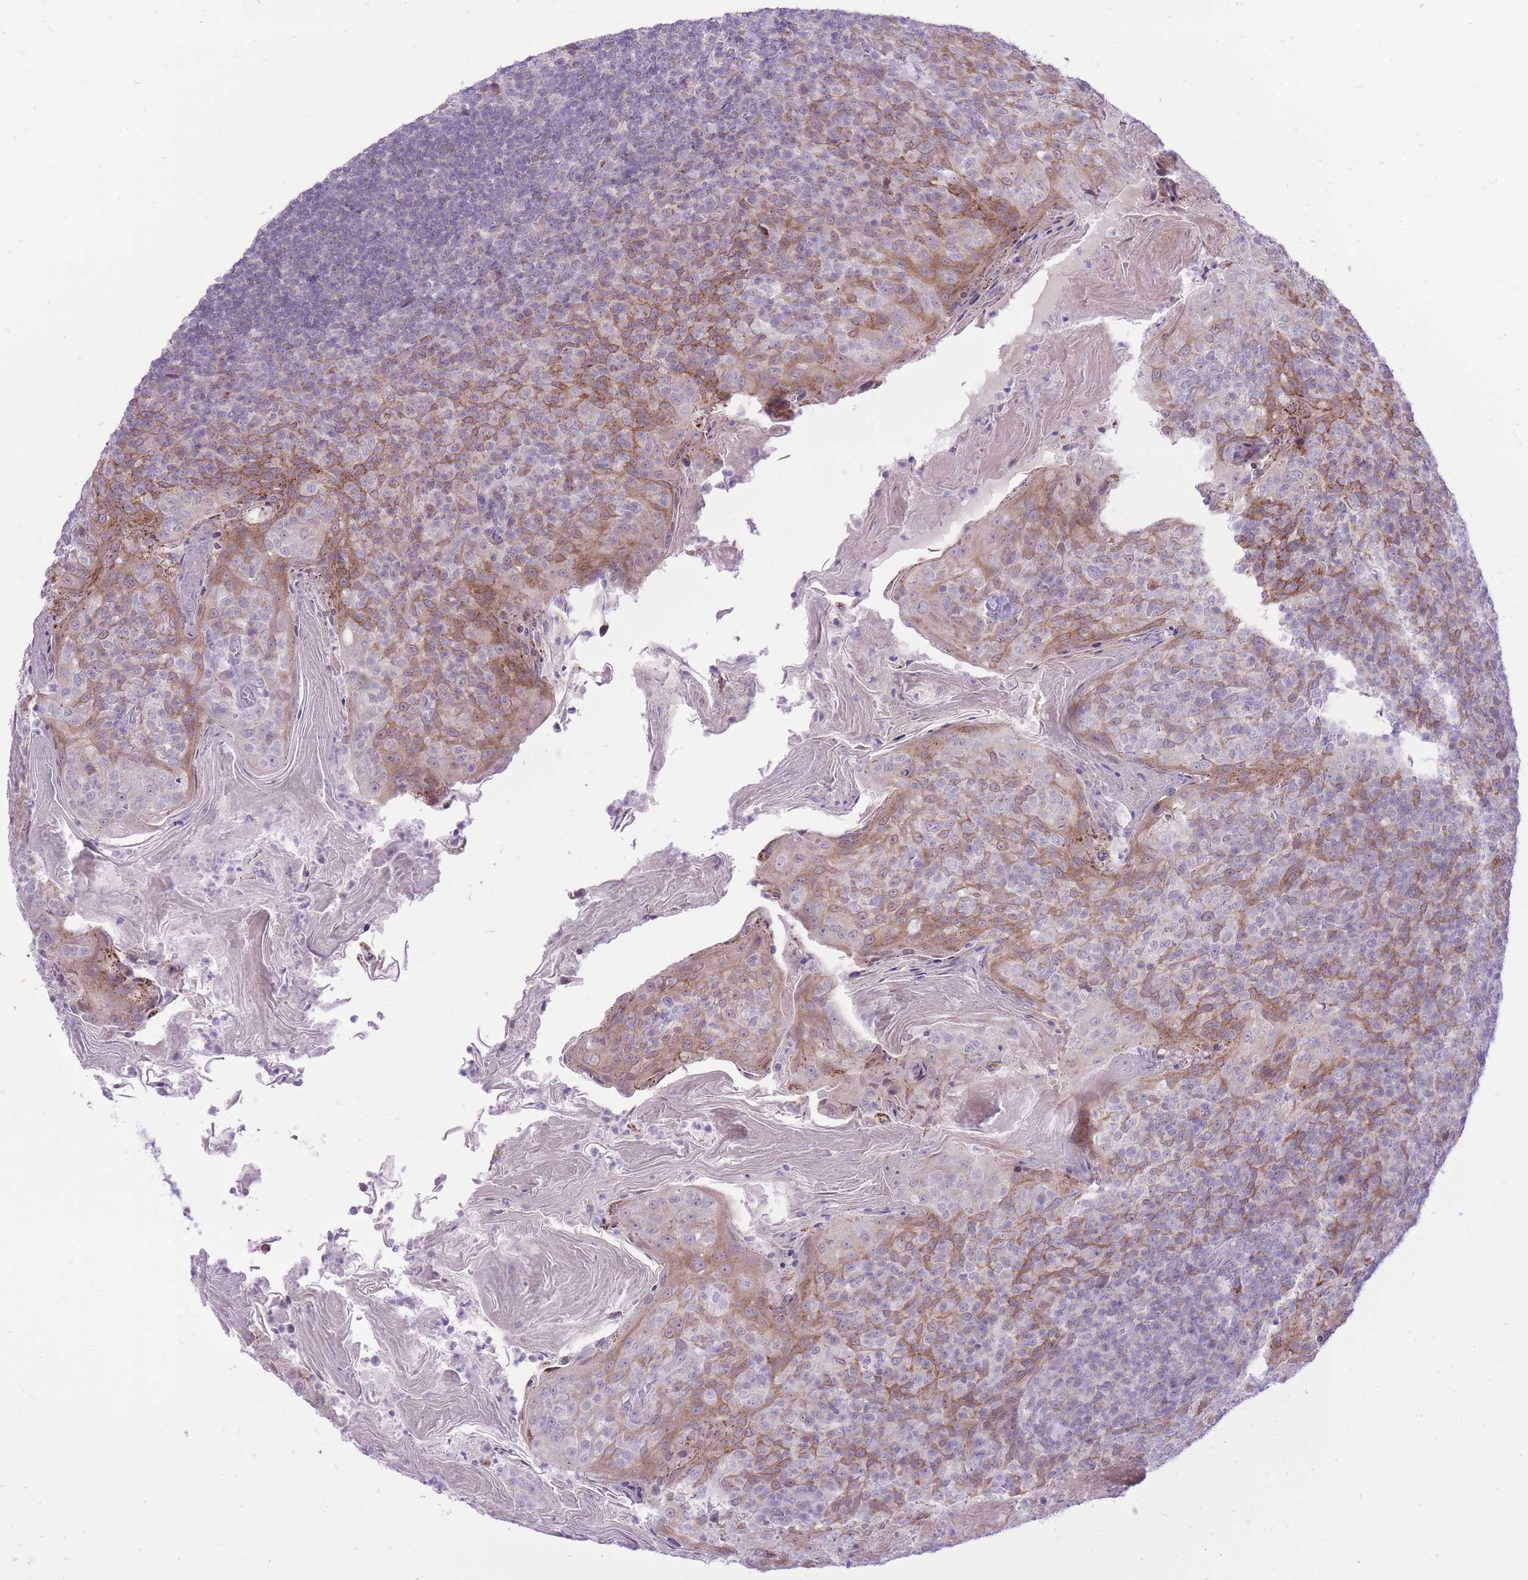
{"staining": {"intensity": "negative", "quantity": "none", "location": "none"}, "tissue": "tonsil", "cell_type": "Germinal center cells", "image_type": "normal", "snomed": [{"axis": "morphology", "description": "Normal tissue, NOS"}, {"axis": "topography", "description": "Tonsil"}], "caption": "An image of tonsil stained for a protein demonstrates no brown staining in germinal center cells. Brightfield microscopy of IHC stained with DAB (3,3'-diaminobenzidine) (brown) and hematoxylin (blue), captured at high magnification.", "gene": "DENND2D", "patient": {"sex": "female", "age": 10}}